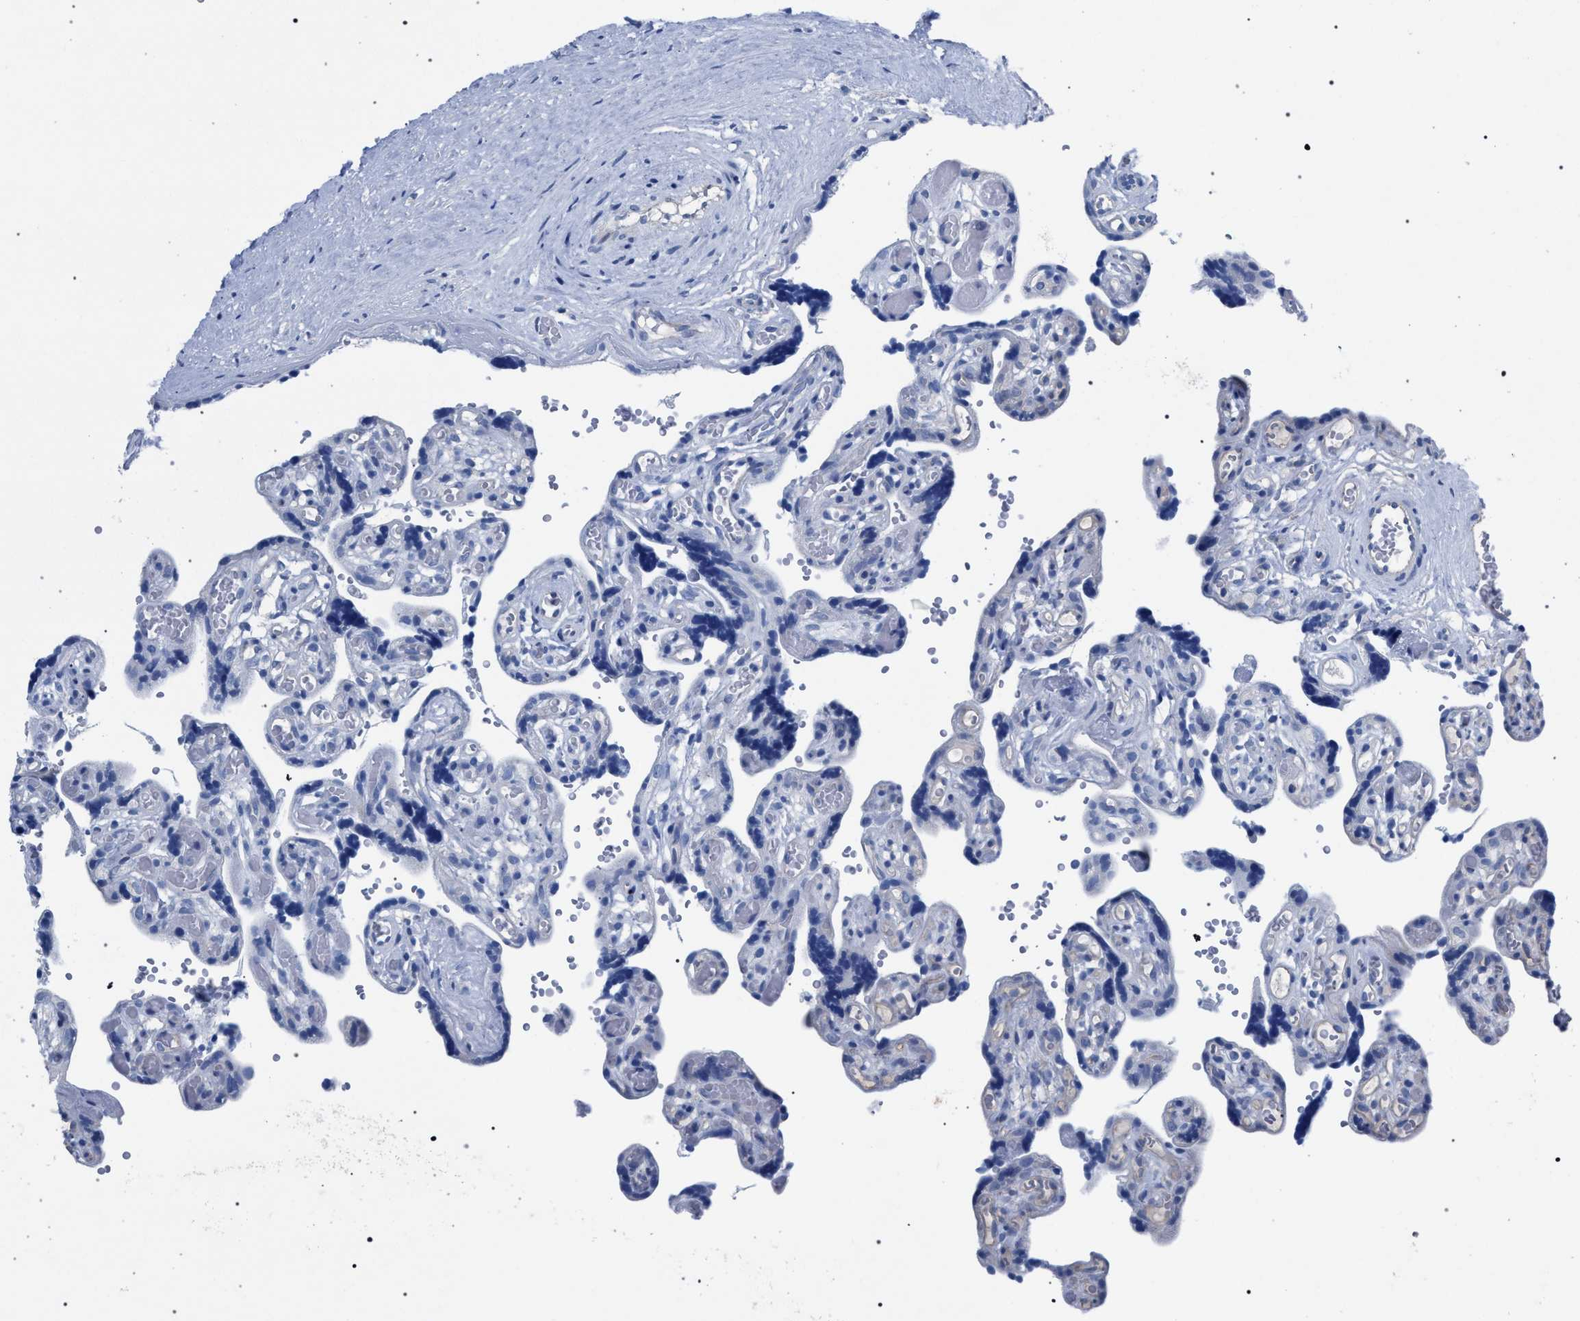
{"staining": {"intensity": "moderate", "quantity": ">75%", "location": "cytoplasmic/membranous"}, "tissue": "placenta", "cell_type": "Decidual cells", "image_type": "normal", "snomed": [{"axis": "morphology", "description": "Normal tissue, NOS"}, {"axis": "topography", "description": "Placenta"}], "caption": "Immunohistochemistry (DAB) staining of benign human placenta reveals moderate cytoplasmic/membranous protein positivity in about >75% of decidual cells. (IHC, brightfield microscopy, high magnification).", "gene": "CRYZ", "patient": {"sex": "female", "age": 30}}